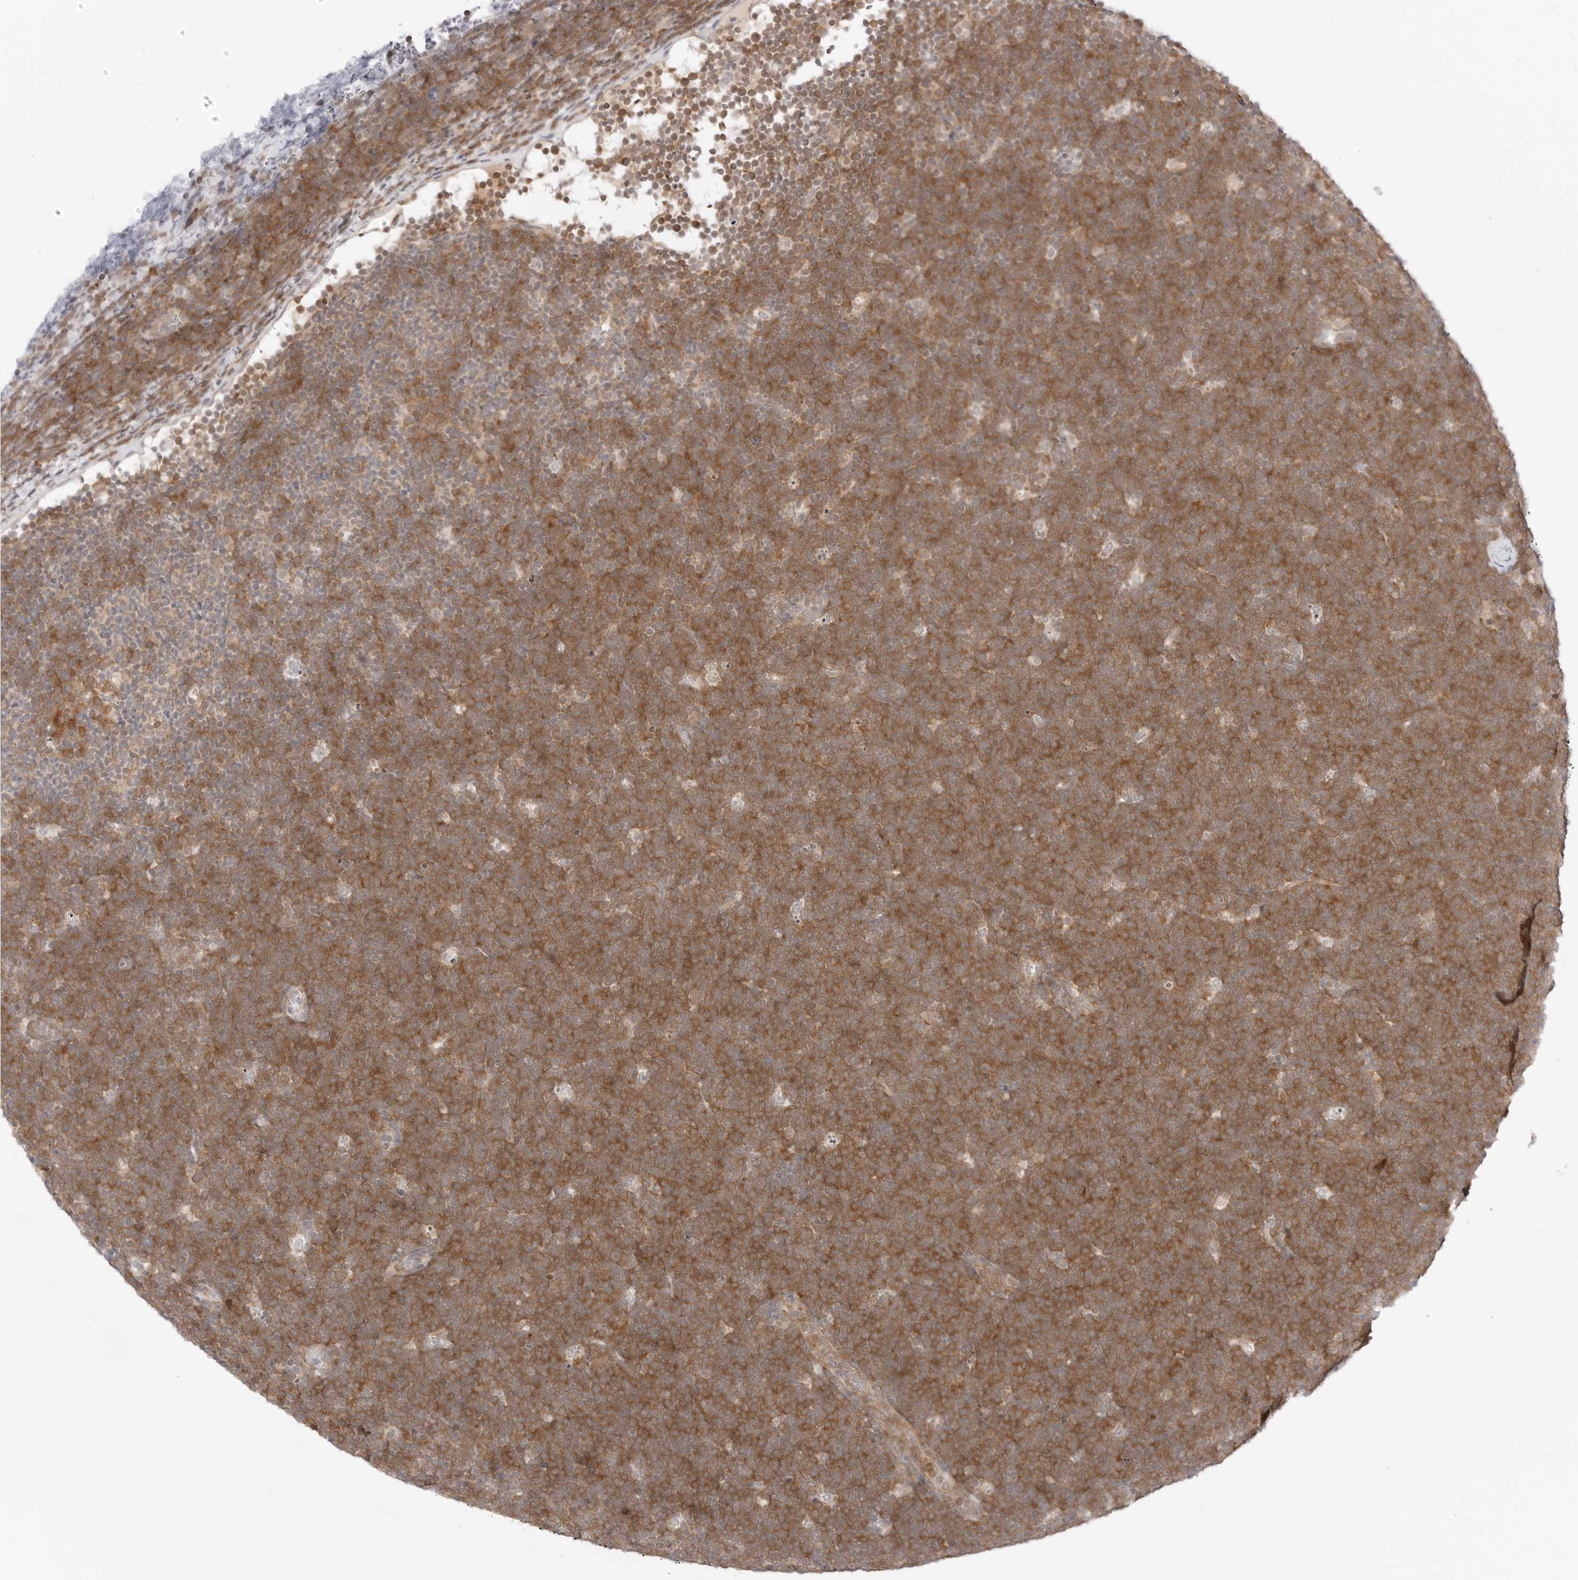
{"staining": {"intensity": "strong", "quantity": ">75%", "location": "cytoplasmic/membranous"}, "tissue": "lymphoma", "cell_type": "Tumor cells", "image_type": "cancer", "snomed": [{"axis": "morphology", "description": "Malignant lymphoma, non-Hodgkin's type, High grade"}, {"axis": "topography", "description": "Lymph node"}], "caption": "Malignant lymphoma, non-Hodgkin's type (high-grade) stained with DAB (3,3'-diaminobenzidine) immunohistochemistry exhibits high levels of strong cytoplasmic/membranous positivity in about >75% of tumor cells.", "gene": "NUDC", "patient": {"sex": "male", "age": 13}}